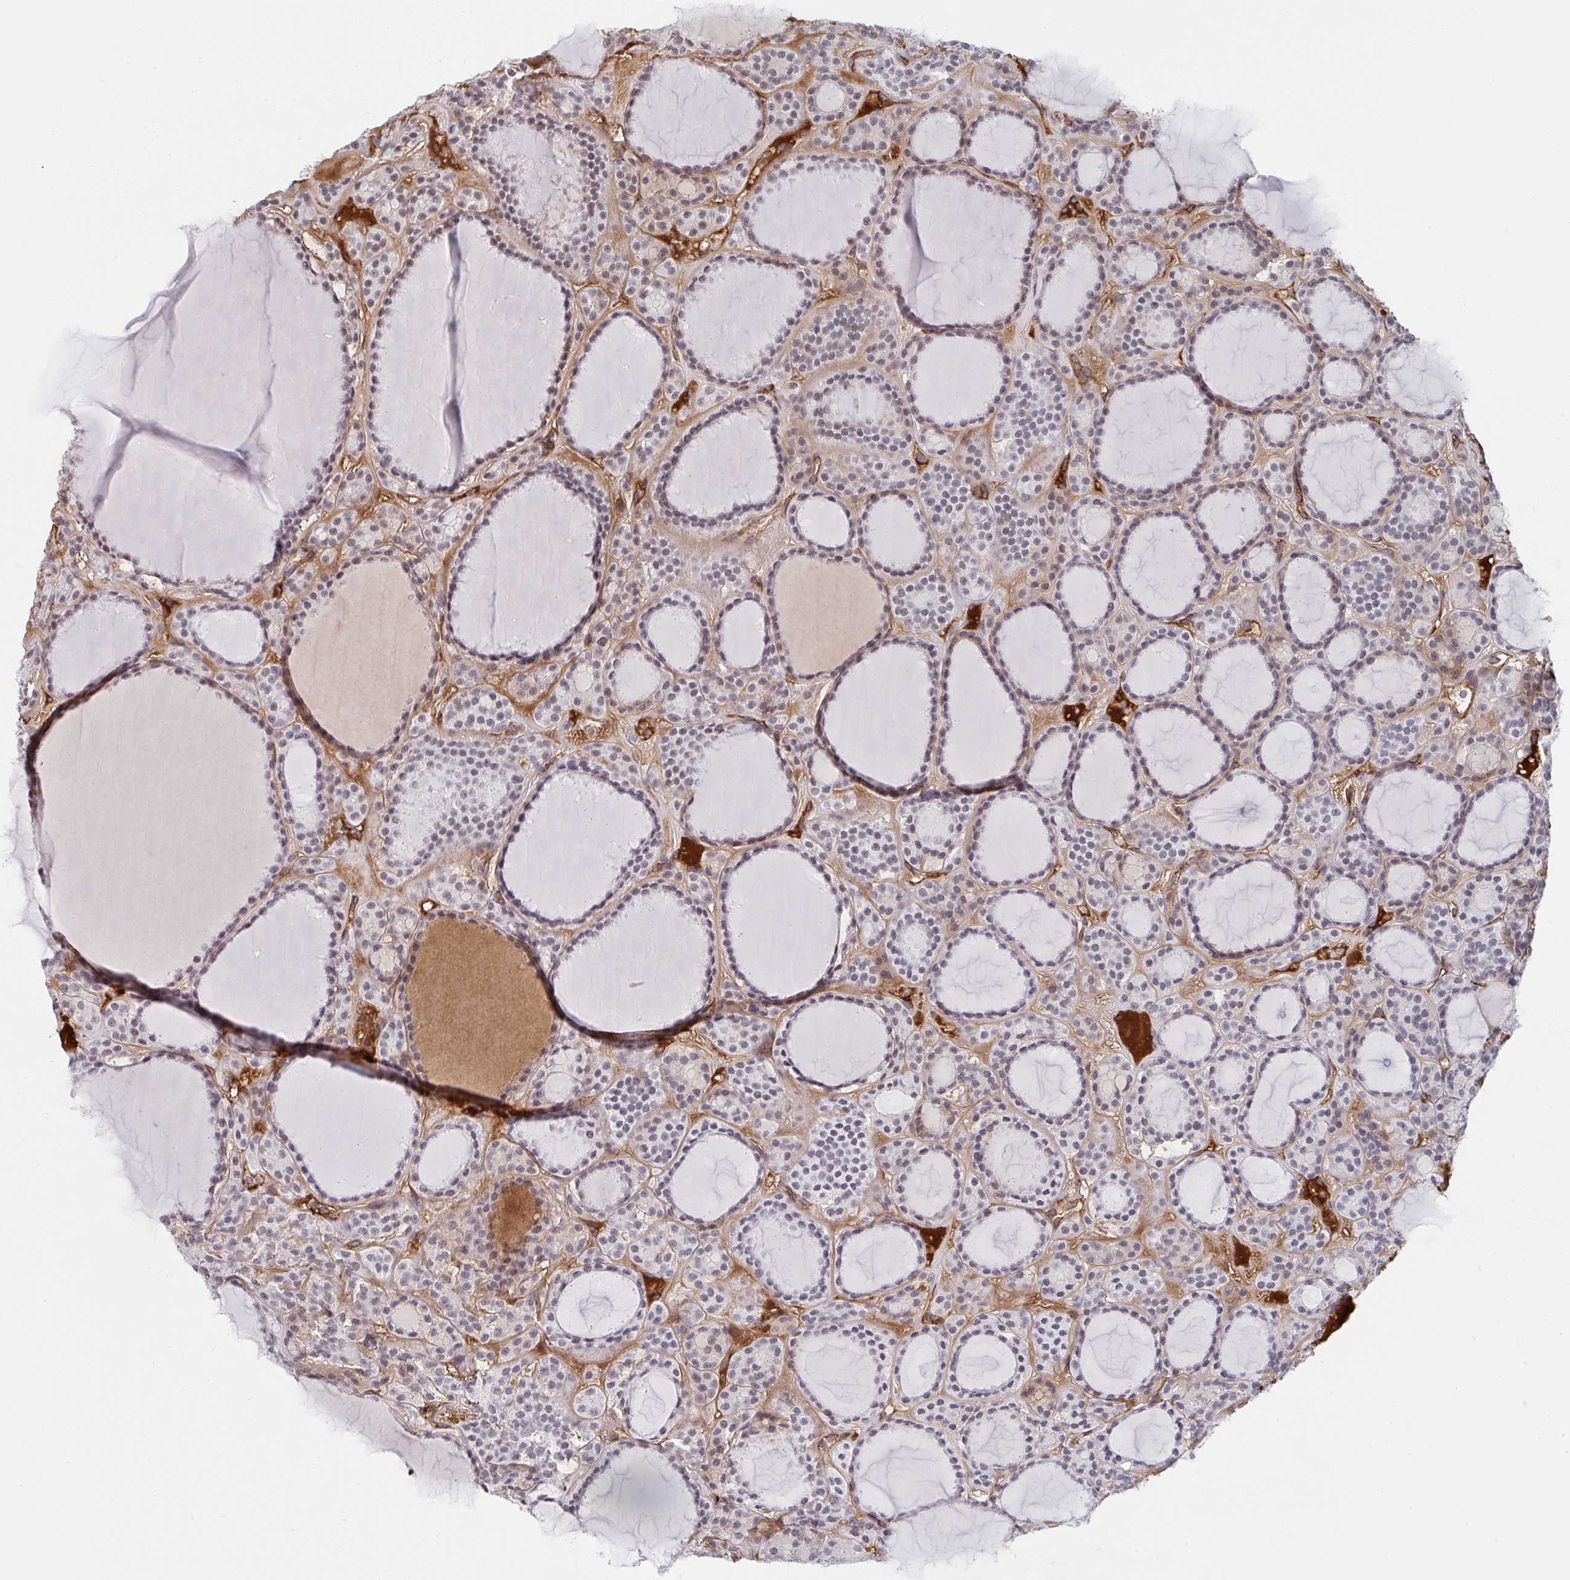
{"staining": {"intensity": "weak", "quantity": "<25%", "location": "nuclear"}, "tissue": "thyroid cancer", "cell_type": "Tumor cells", "image_type": "cancer", "snomed": [{"axis": "morphology", "description": "Follicular adenoma carcinoma, NOS"}, {"axis": "topography", "description": "Thyroid gland"}], "caption": "The micrograph demonstrates no significant staining in tumor cells of follicular adenoma carcinoma (thyroid). Brightfield microscopy of immunohistochemistry stained with DAB (3,3'-diaminobenzidine) (brown) and hematoxylin (blue), captured at high magnification.", "gene": "DSCAML1", "patient": {"sex": "female", "age": 63}}